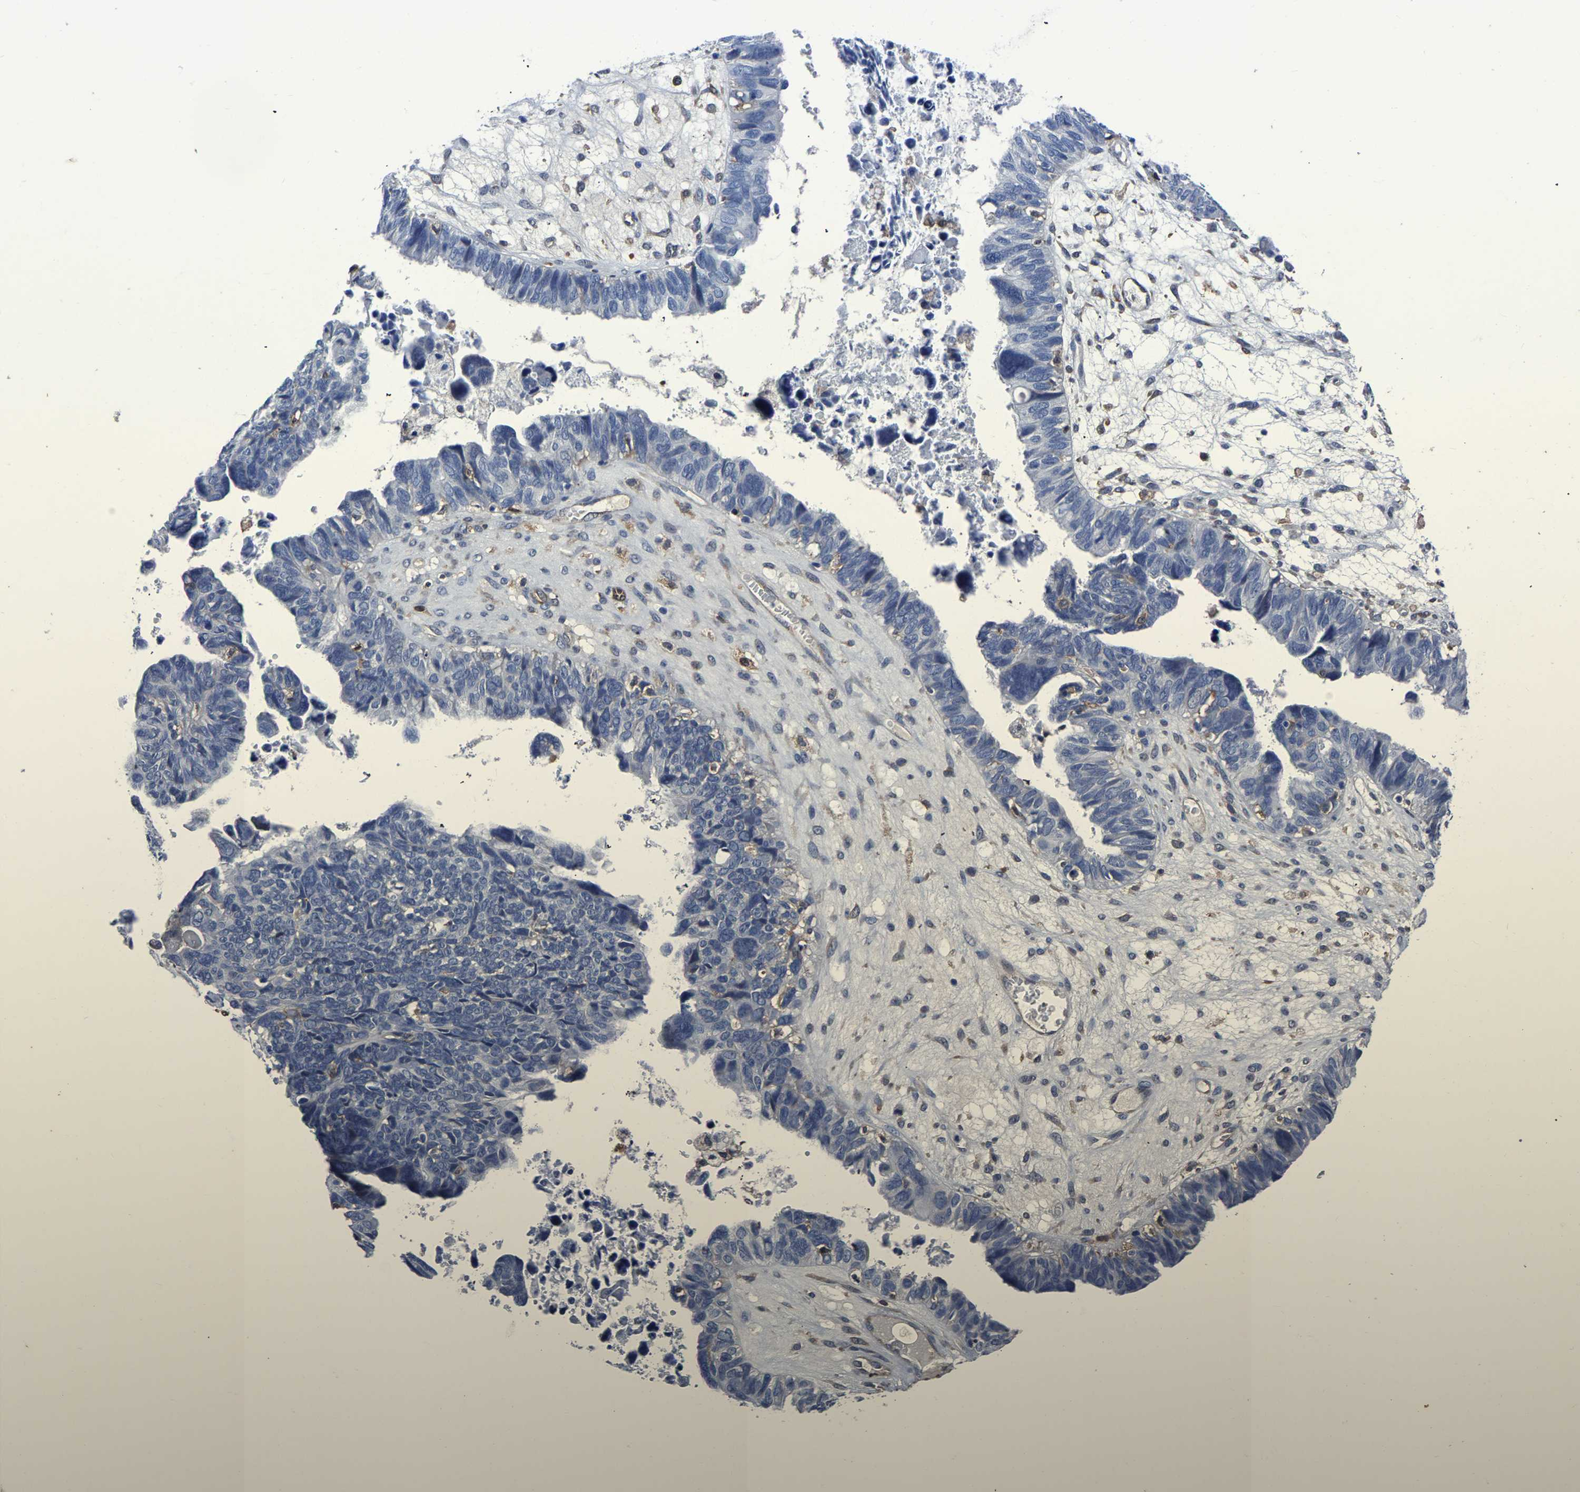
{"staining": {"intensity": "negative", "quantity": "none", "location": "none"}, "tissue": "ovarian cancer", "cell_type": "Tumor cells", "image_type": "cancer", "snomed": [{"axis": "morphology", "description": "Cystadenocarcinoma, serous, NOS"}, {"axis": "topography", "description": "Ovary"}], "caption": "An image of human serous cystadenocarcinoma (ovarian) is negative for staining in tumor cells.", "gene": "ATG2B", "patient": {"sex": "female", "age": 79}}